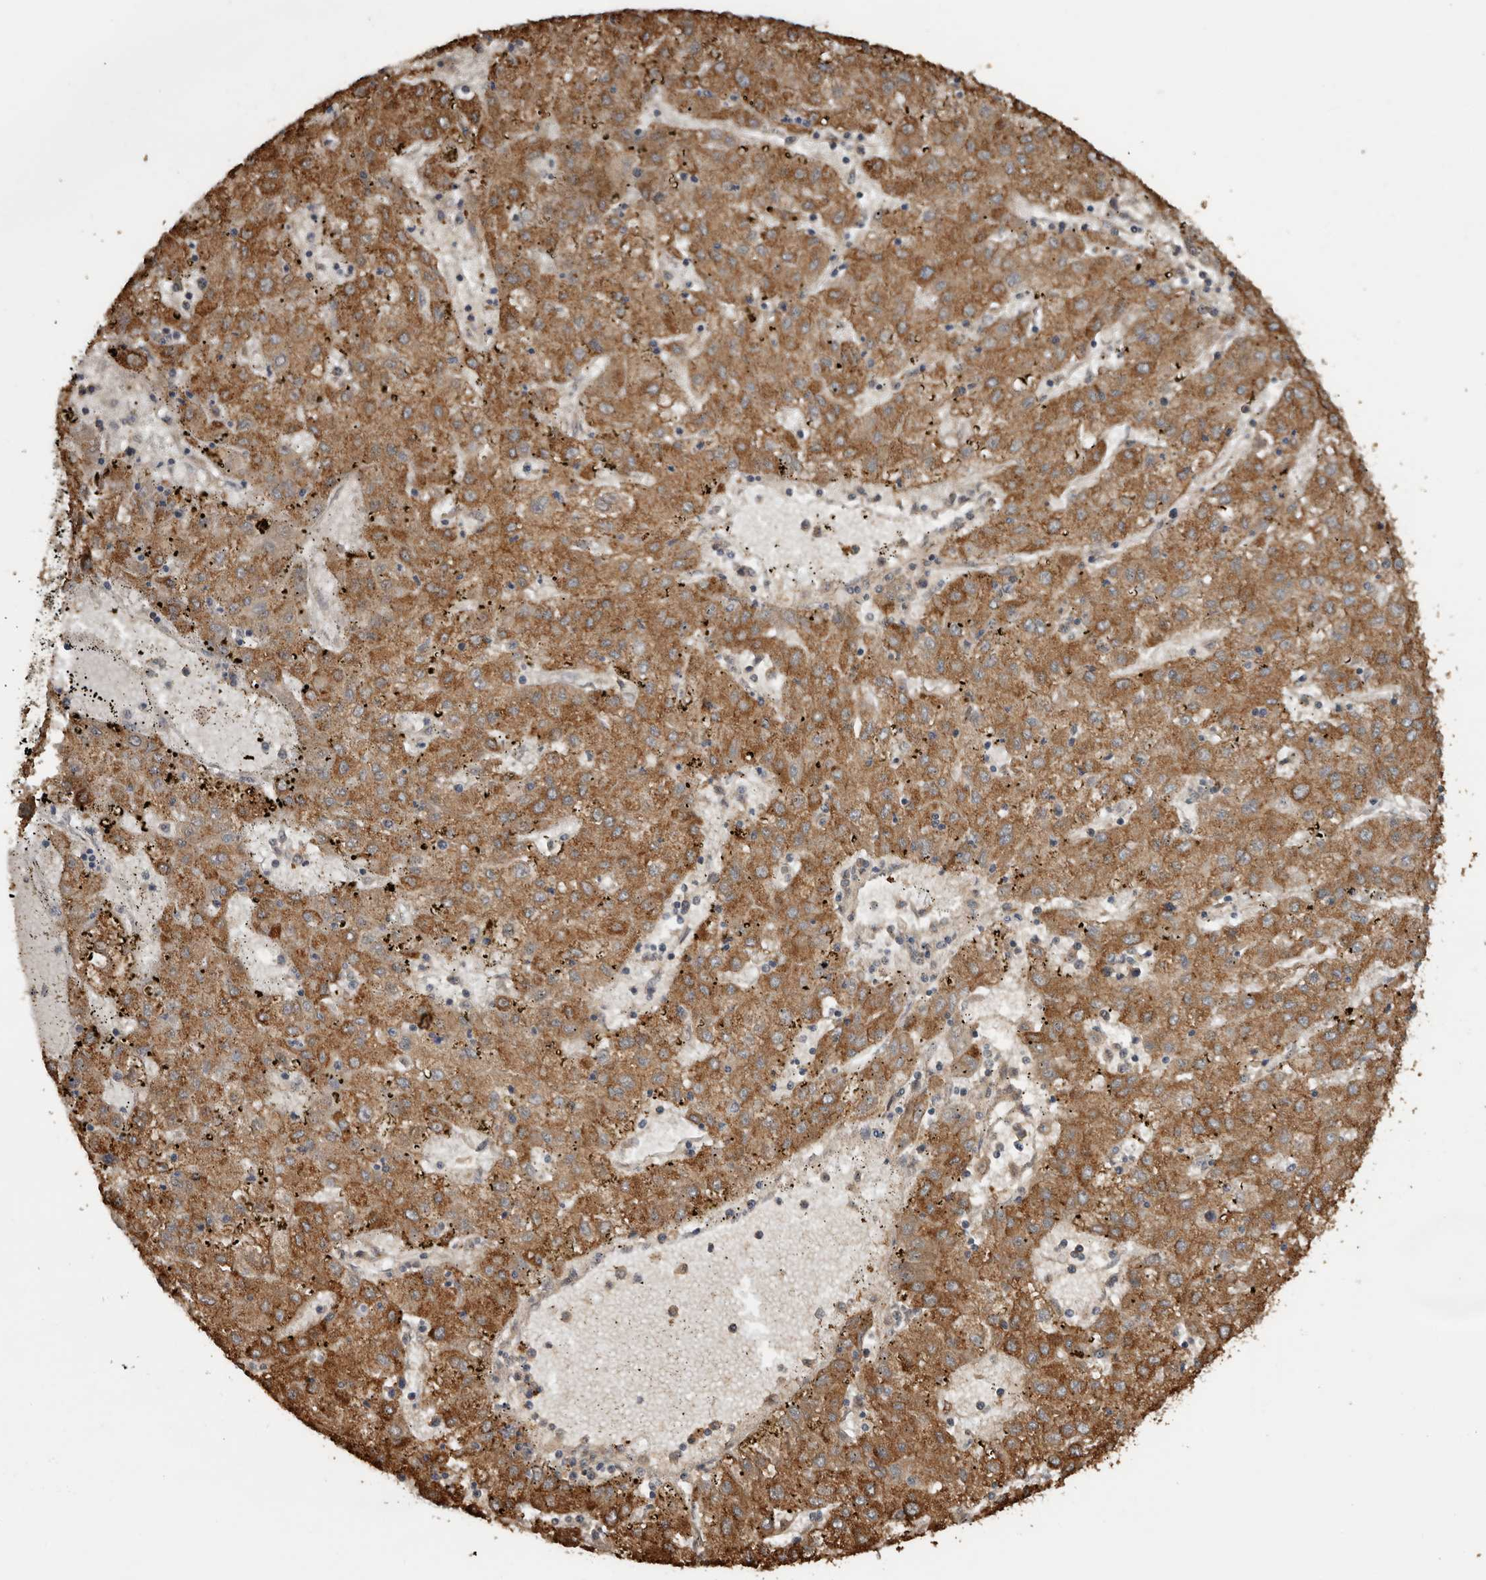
{"staining": {"intensity": "strong", "quantity": ">75%", "location": "cytoplasmic/membranous"}, "tissue": "liver cancer", "cell_type": "Tumor cells", "image_type": "cancer", "snomed": [{"axis": "morphology", "description": "Carcinoma, Hepatocellular, NOS"}, {"axis": "topography", "description": "Liver"}], "caption": "Liver cancer was stained to show a protein in brown. There is high levels of strong cytoplasmic/membranous positivity in approximately >75% of tumor cells. The staining was performed using DAB to visualize the protein expression in brown, while the nuclei were stained in blue with hematoxylin (Magnification: 20x).", "gene": "CEP350", "patient": {"sex": "male", "age": 72}}